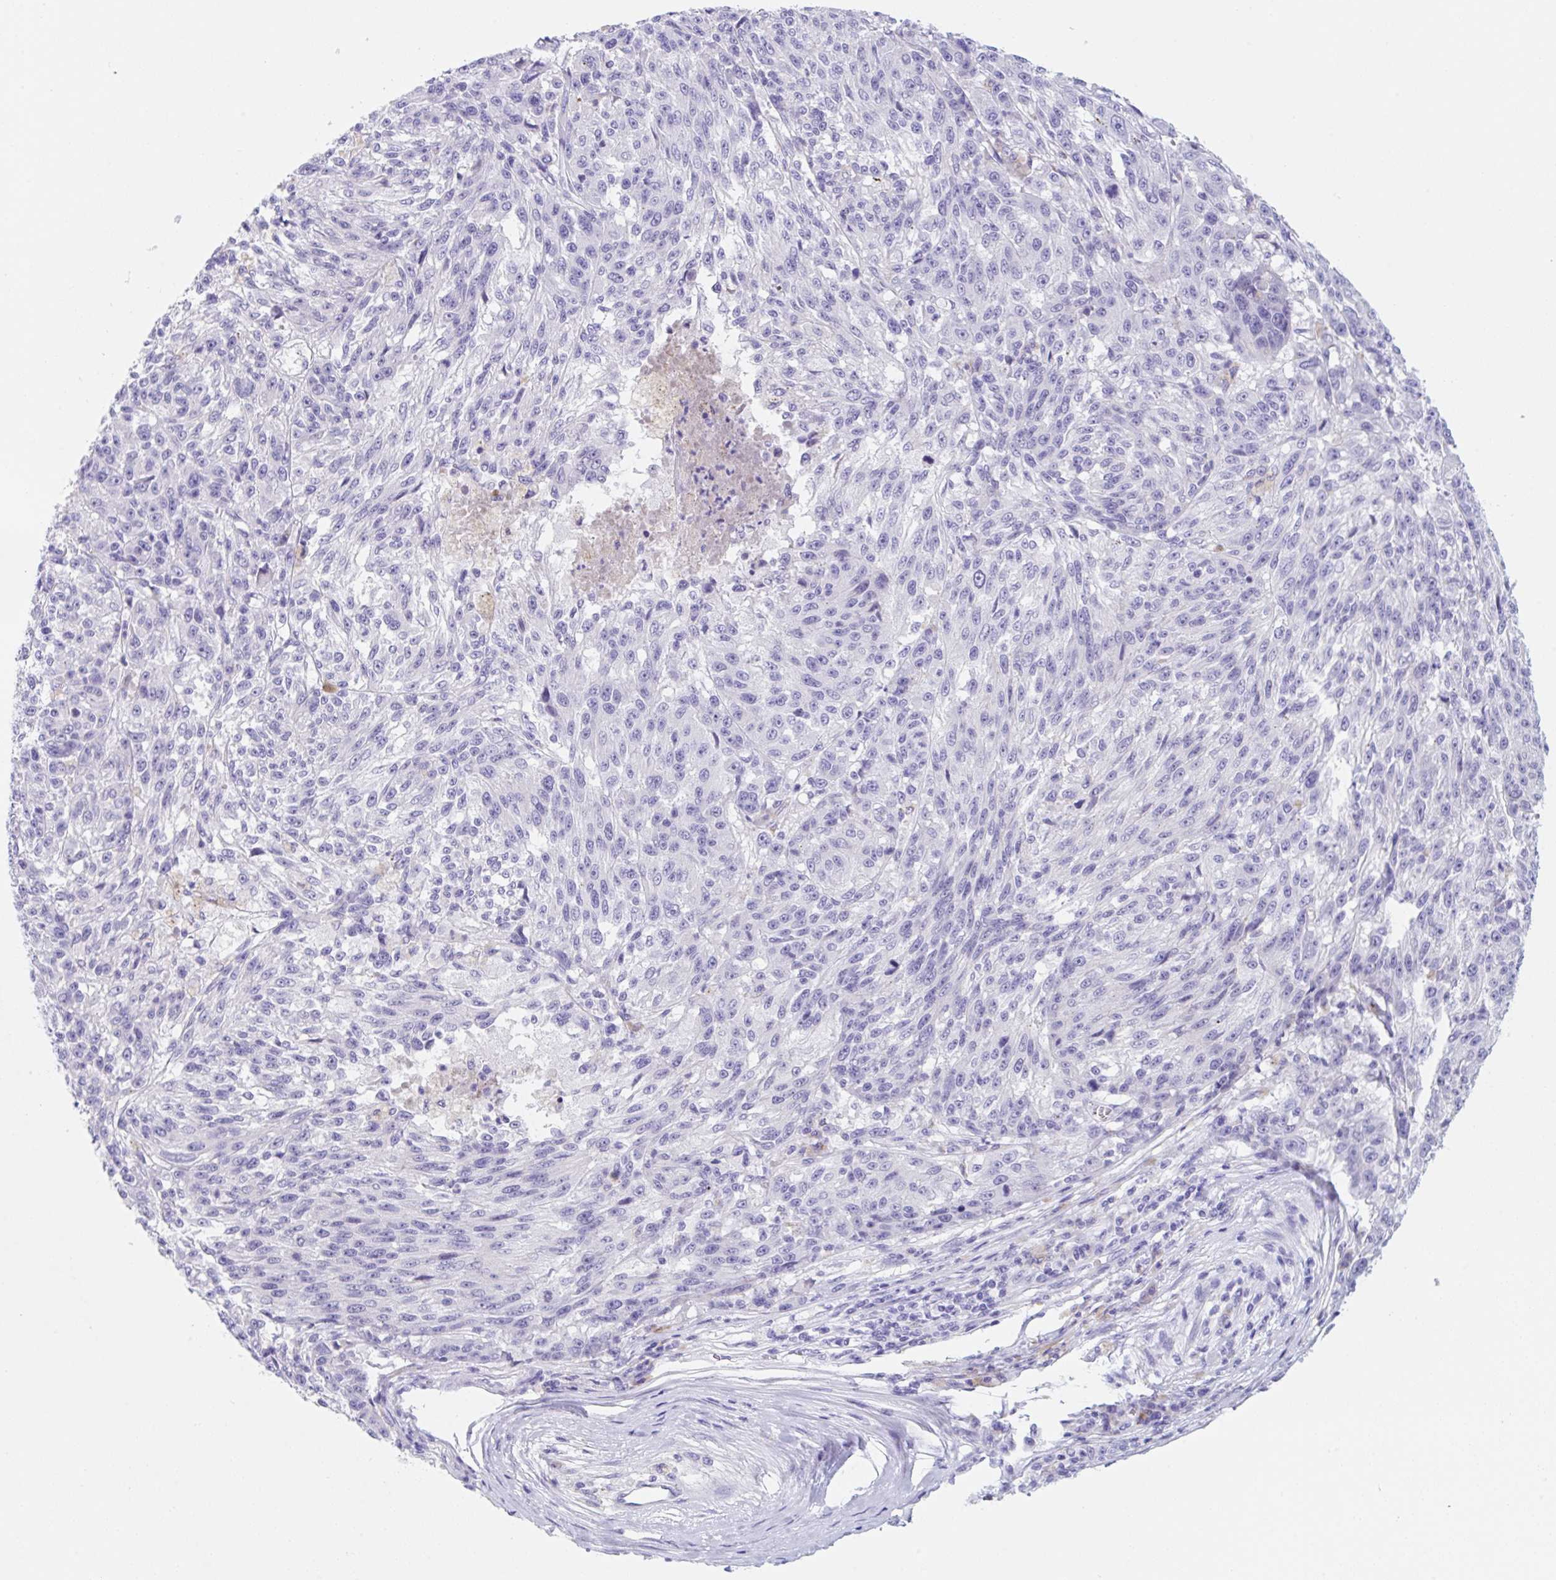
{"staining": {"intensity": "negative", "quantity": "none", "location": "none"}, "tissue": "melanoma", "cell_type": "Tumor cells", "image_type": "cancer", "snomed": [{"axis": "morphology", "description": "Malignant melanoma, NOS"}, {"axis": "topography", "description": "Skin"}], "caption": "DAB immunohistochemical staining of human melanoma displays no significant expression in tumor cells.", "gene": "KLK8", "patient": {"sex": "male", "age": 53}}